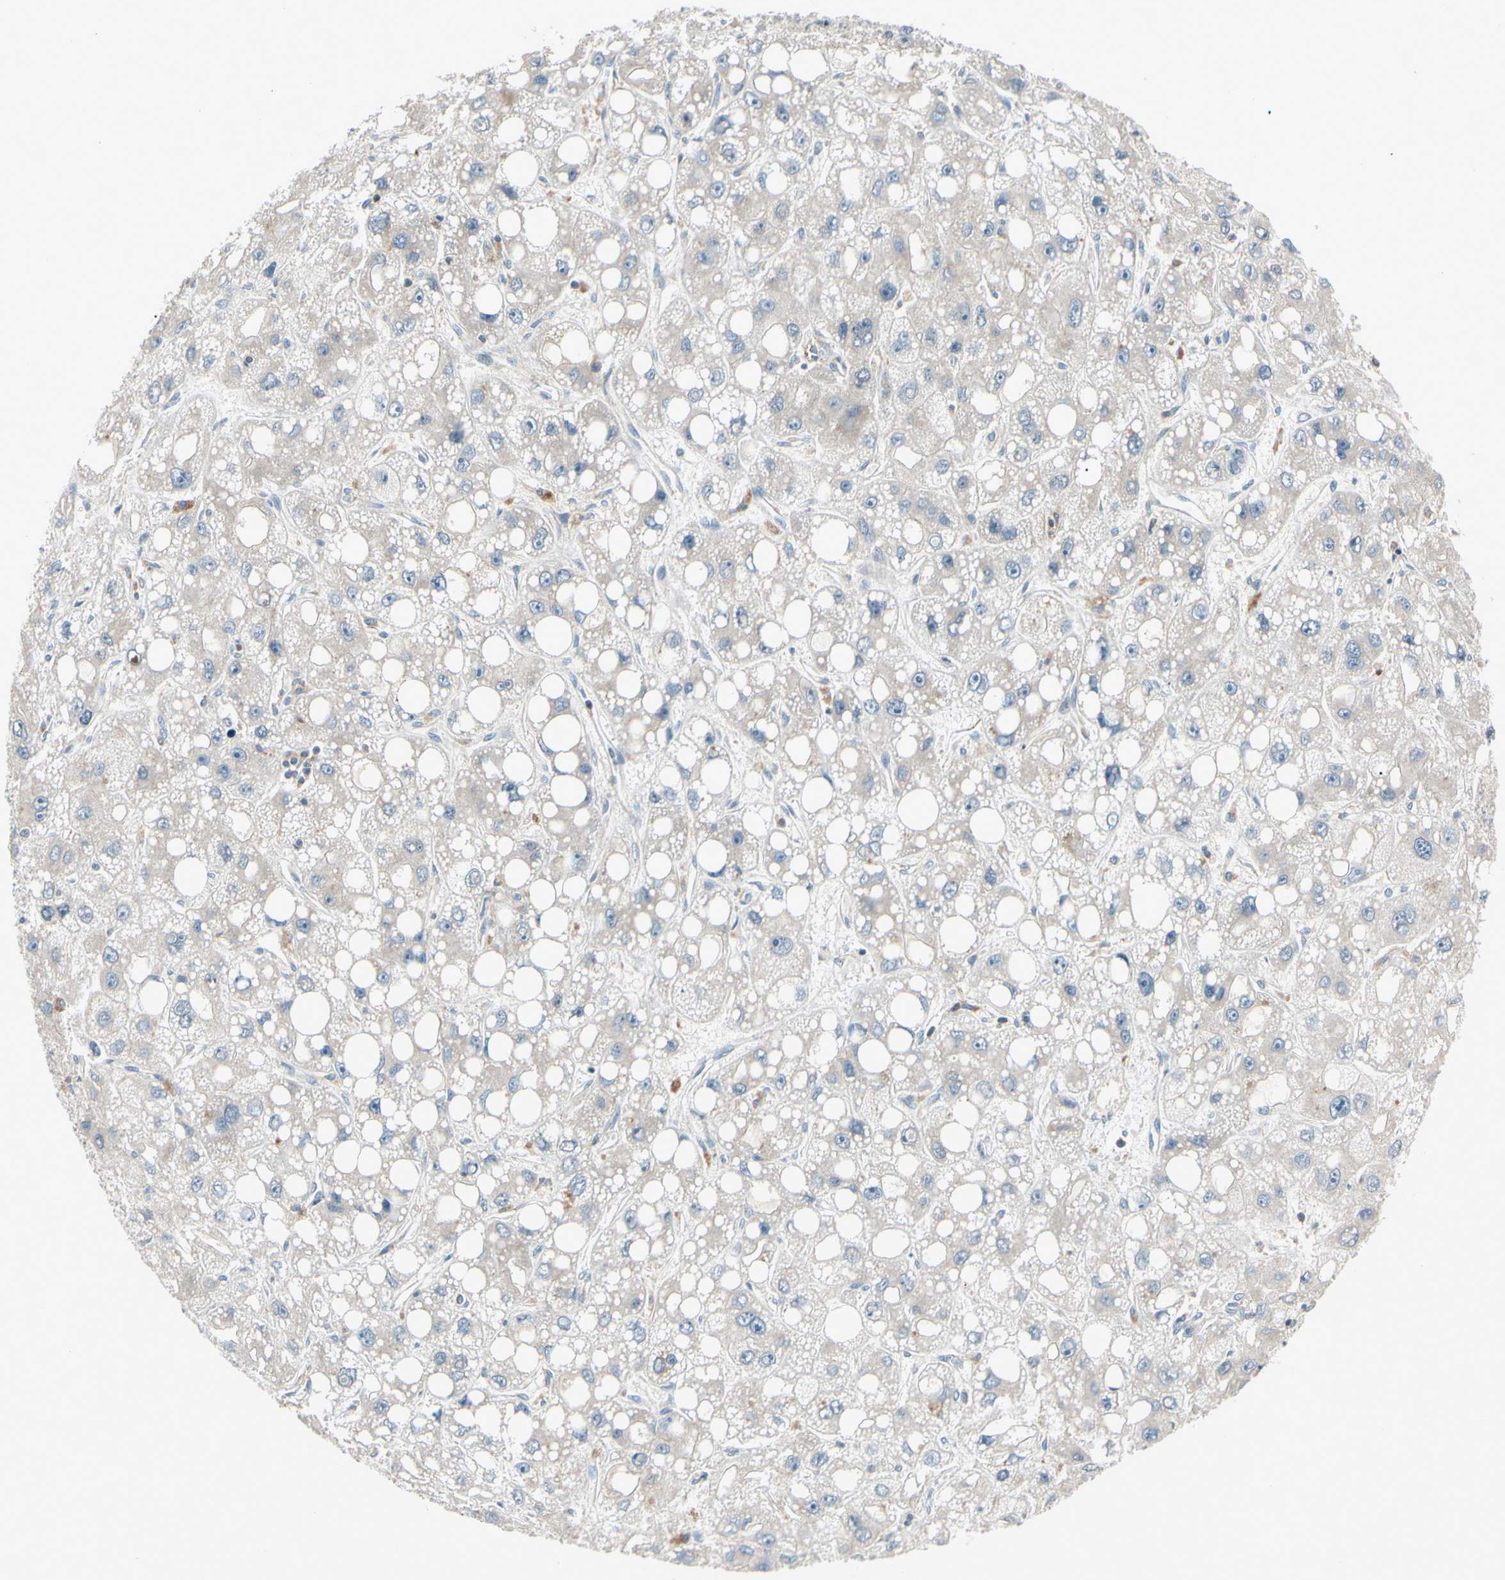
{"staining": {"intensity": "weak", "quantity": ">75%", "location": "cytoplasmic/membranous"}, "tissue": "liver cancer", "cell_type": "Tumor cells", "image_type": "cancer", "snomed": [{"axis": "morphology", "description": "Carcinoma, Hepatocellular, NOS"}, {"axis": "topography", "description": "Liver"}], "caption": "Immunohistochemical staining of liver cancer (hepatocellular carcinoma) displays low levels of weak cytoplasmic/membranous protein positivity in about >75% of tumor cells.", "gene": "CDH6", "patient": {"sex": "male", "age": 55}}